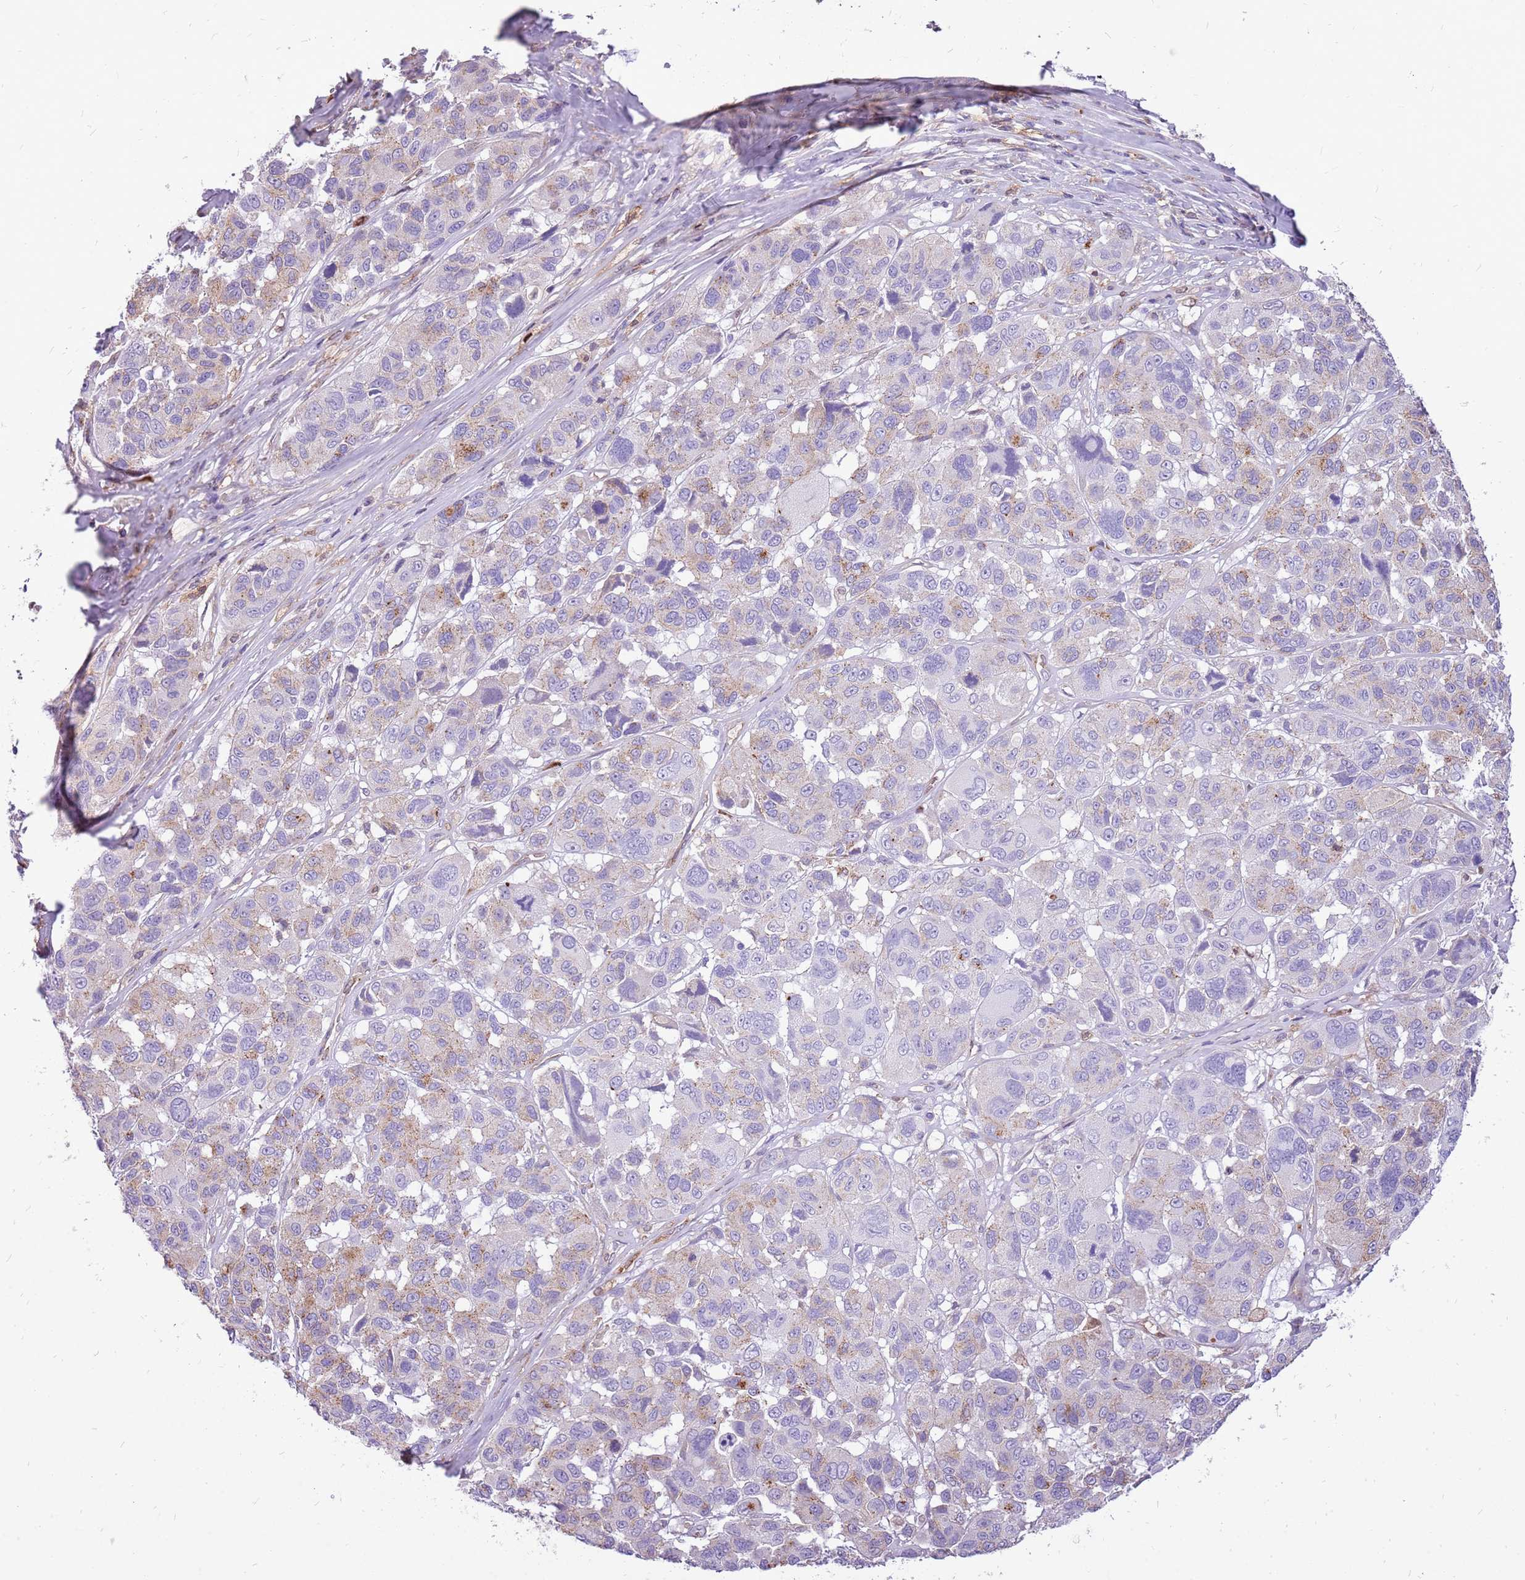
{"staining": {"intensity": "weak", "quantity": "<25%", "location": "cytoplasmic/membranous"}, "tissue": "melanoma", "cell_type": "Tumor cells", "image_type": "cancer", "snomed": [{"axis": "morphology", "description": "Malignant melanoma, NOS"}, {"axis": "topography", "description": "Skin"}], "caption": "The image demonstrates no significant staining in tumor cells of melanoma.", "gene": "WDR90", "patient": {"sex": "female", "age": 66}}